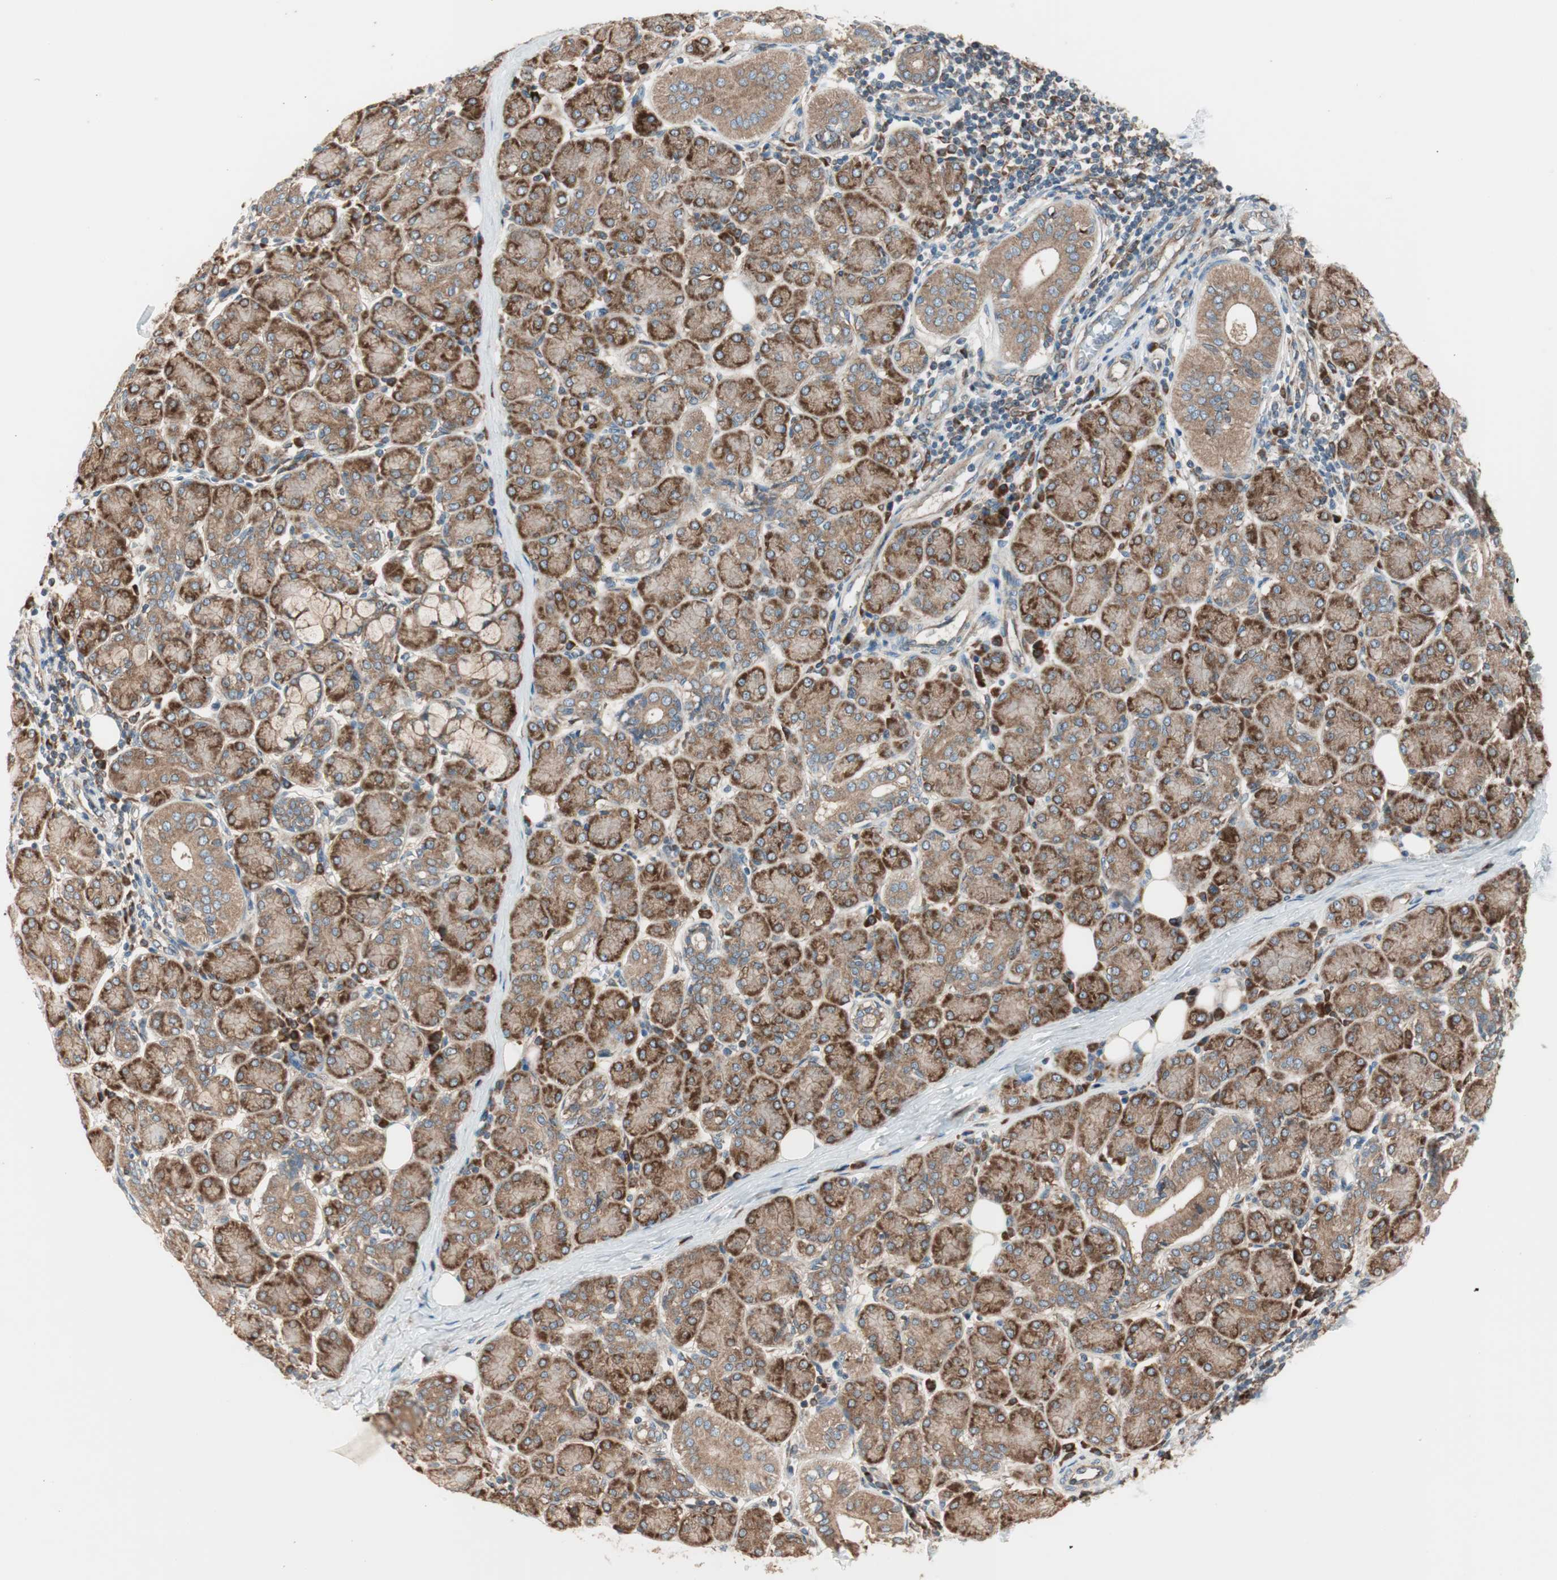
{"staining": {"intensity": "strong", "quantity": ">75%", "location": "cytoplasmic/membranous"}, "tissue": "salivary gland", "cell_type": "Glandular cells", "image_type": "normal", "snomed": [{"axis": "morphology", "description": "Normal tissue, NOS"}, {"axis": "morphology", "description": "Inflammation, NOS"}, {"axis": "topography", "description": "Lymph node"}, {"axis": "topography", "description": "Salivary gland"}], "caption": "This is a photomicrograph of immunohistochemistry staining of normal salivary gland, which shows strong staining in the cytoplasmic/membranous of glandular cells.", "gene": "RAB5A", "patient": {"sex": "male", "age": 3}}